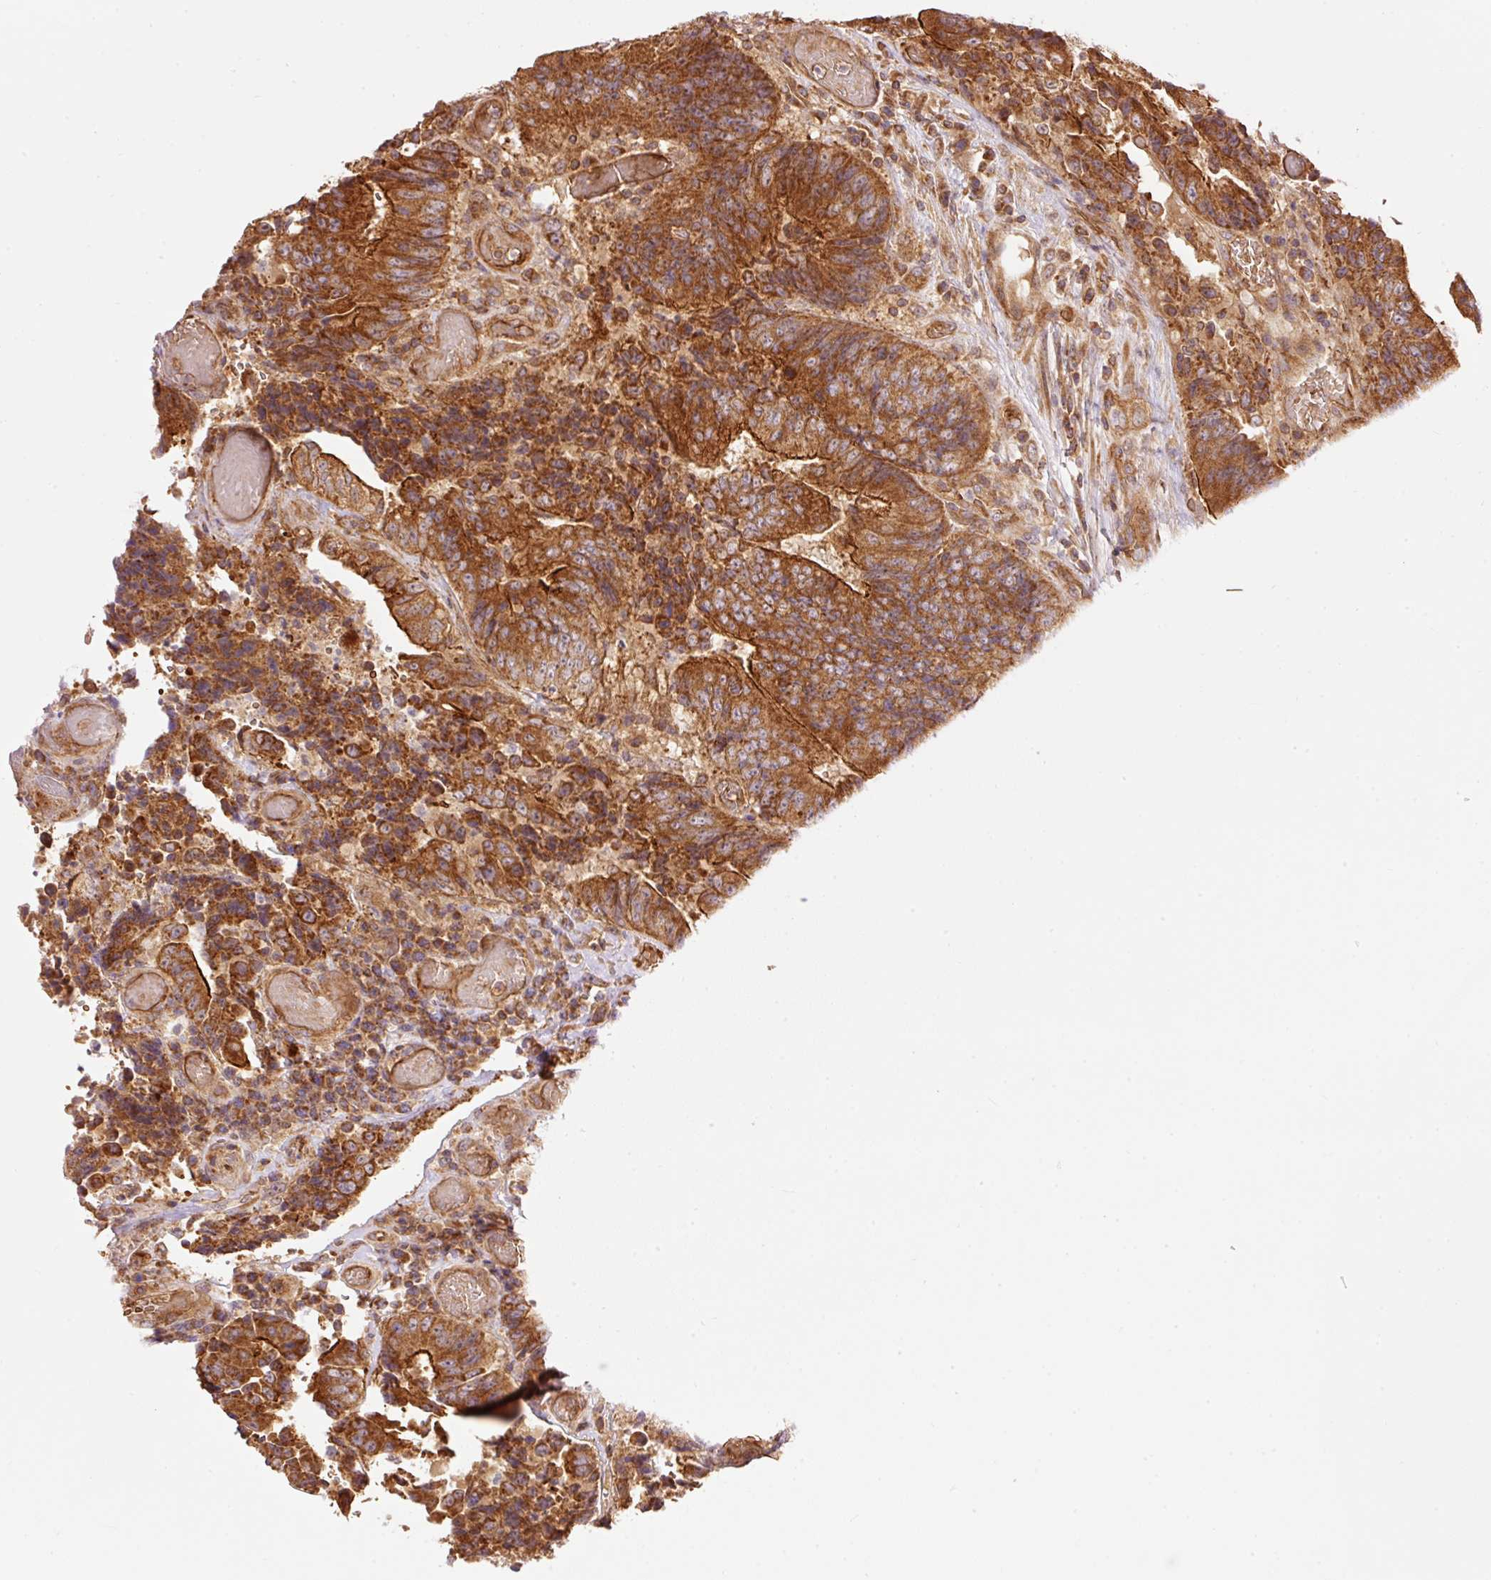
{"staining": {"intensity": "strong", "quantity": ">75%", "location": "cytoplasmic/membranous"}, "tissue": "colorectal cancer", "cell_type": "Tumor cells", "image_type": "cancer", "snomed": [{"axis": "morphology", "description": "Adenocarcinoma, NOS"}, {"axis": "topography", "description": "Rectum"}], "caption": "A histopathology image showing strong cytoplasmic/membranous expression in approximately >75% of tumor cells in colorectal cancer (adenocarcinoma), as visualized by brown immunohistochemical staining.", "gene": "ADCY4", "patient": {"sex": "male", "age": 72}}